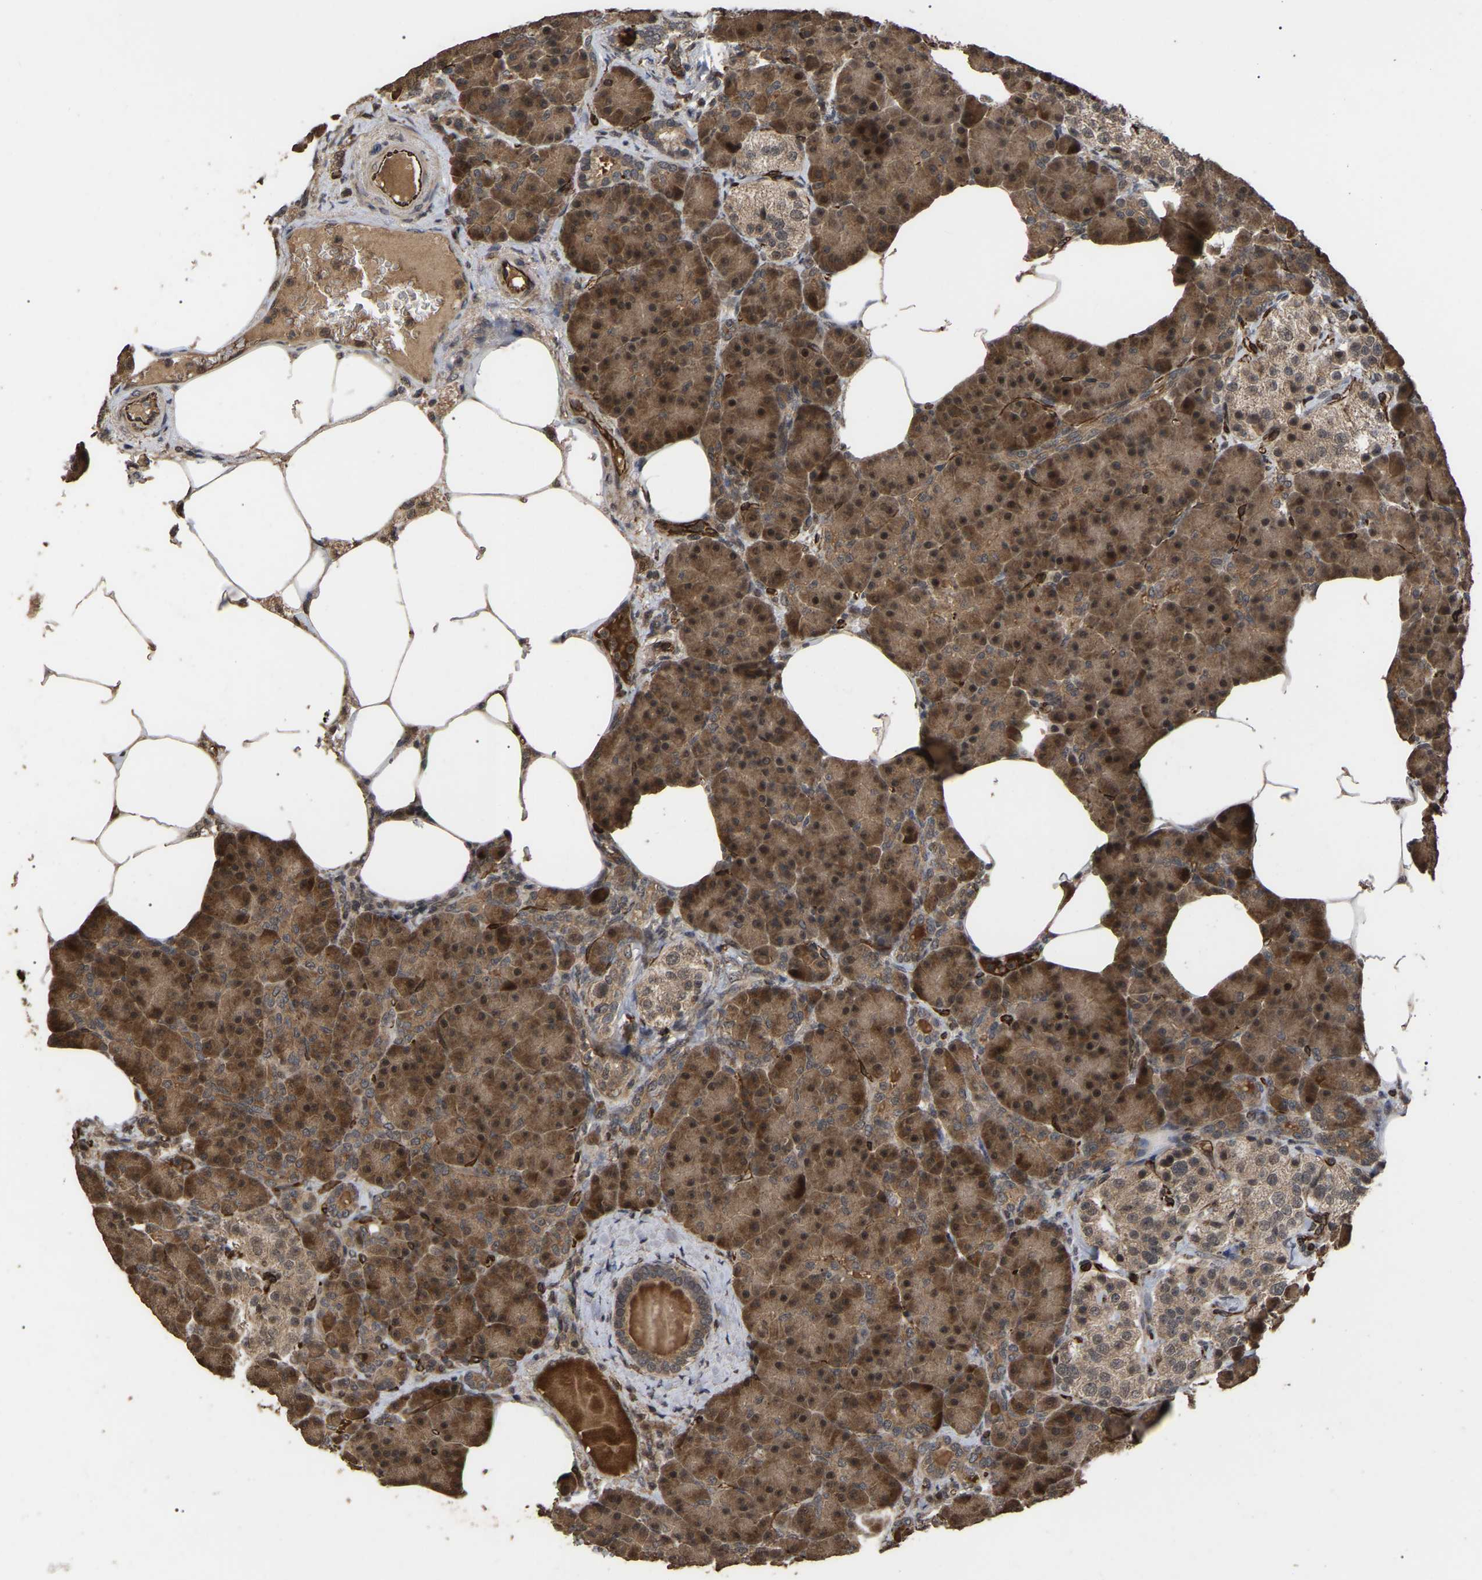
{"staining": {"intensity": "strong", "quantity": ">75%", "location": "cytoplasmic/membranous,nuclear"}, "tissue": "pancreas", "cell_type": "Exocrine glandular cells", "image_type": "normal", "snomed": [{"axis": "morphology", "description": "Normal tissue, NOS"}, {"axis": "topography", "description": "Pancreas"}], "caption": "Exocrine glandular cells demonstrate high levels of strong cytoplasmic/membranous,nuclear expression in approximately >75% of cells in benign pancreas. (Brightfield microscopy of DAB IHC at high magnification).", "gene": "FAM161B", "patient": {"sex": "female", "age": 70}}